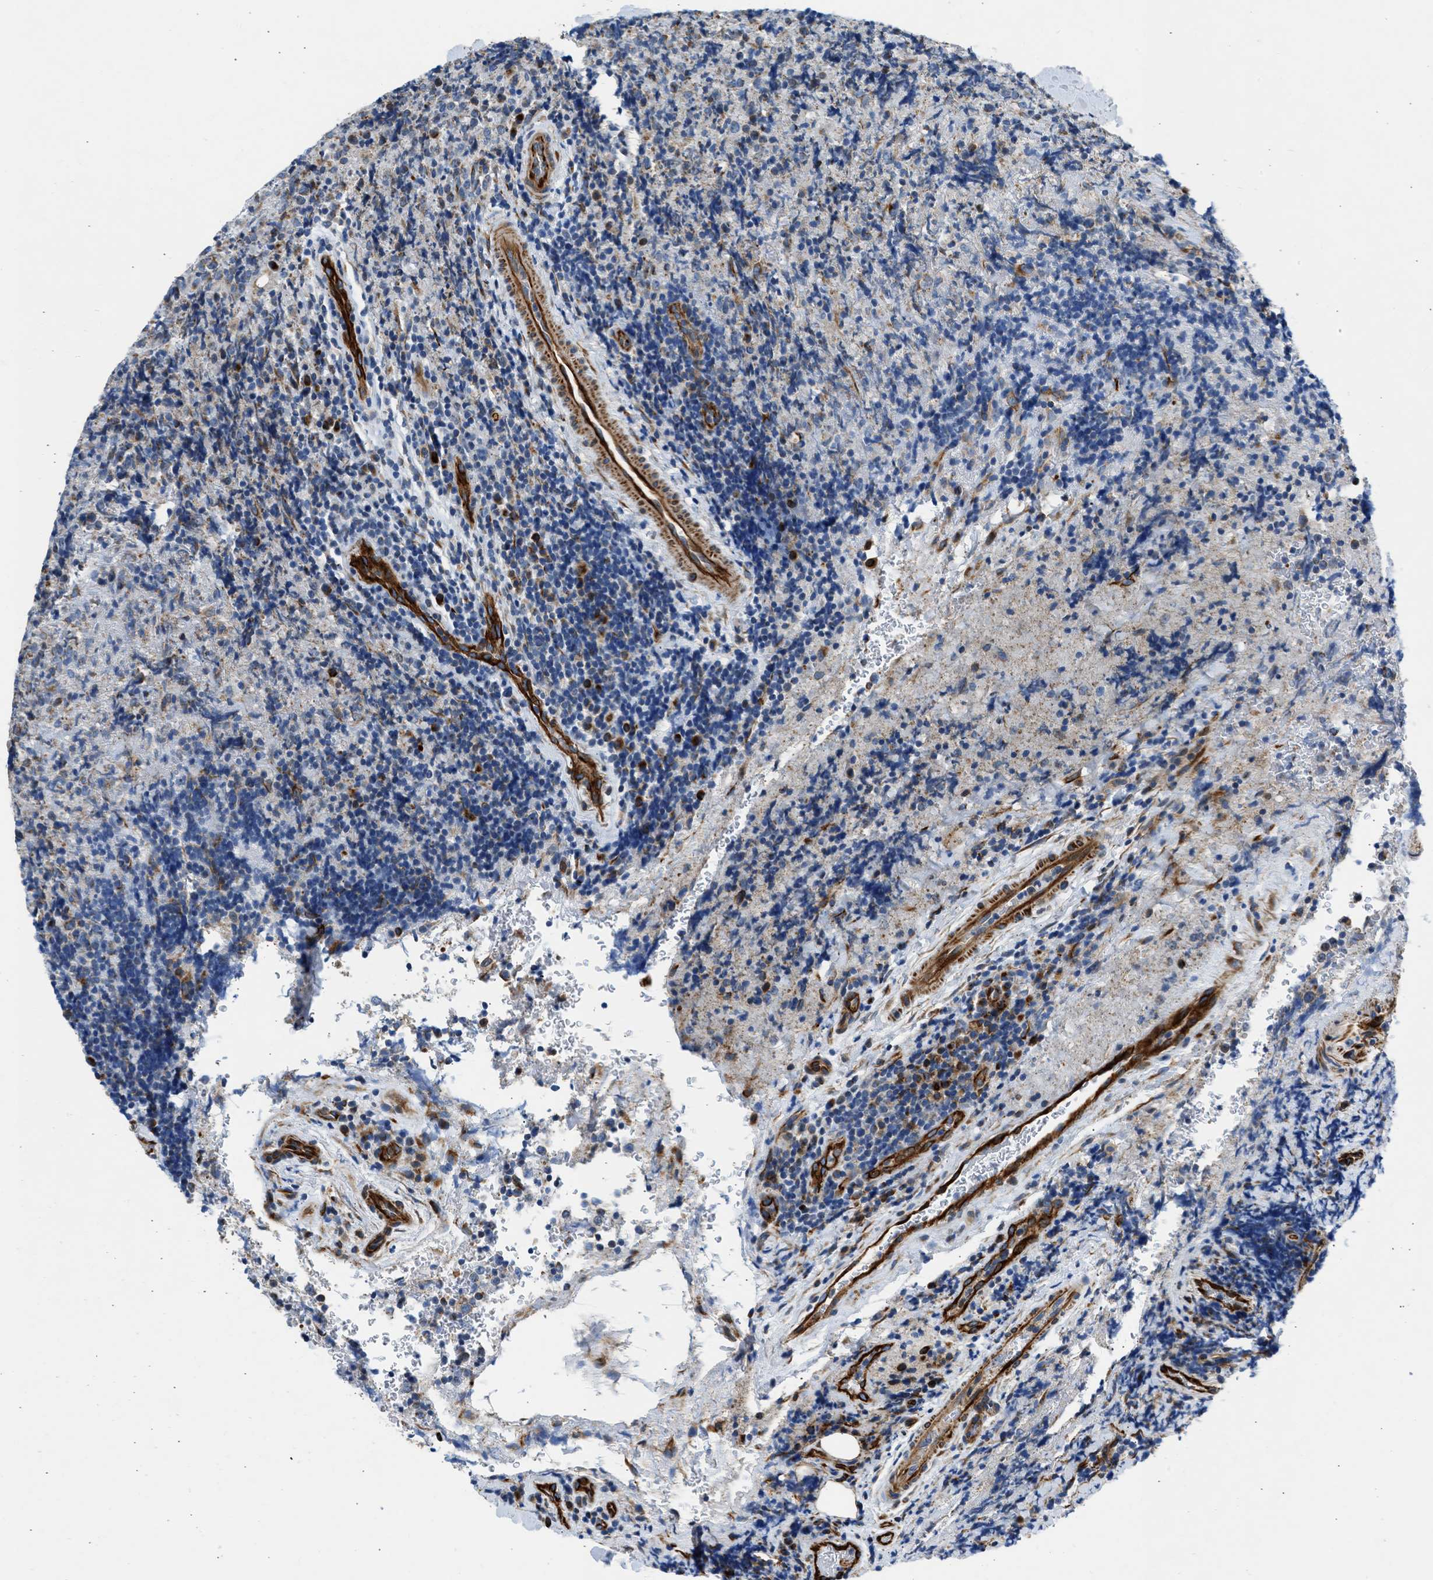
{"staining": {"intensity": "moderate", "quantity": "<25%", "location": "cytoplasmic/membranous"}, "tissue": "lymphoma", "cell_type": "Tumor cells", "image_type": "cancer", "snomed": [{"axis": "morphology", "description": "Malignant lymphoma, non-Hodgkin's type, High grade"}, {"axis": "topography", "description": "Tonsil"}], "caption": "High-grade malignant lymphoma, non-Hodgkin's type stained with a brown dye shows moderate cytoplasmic/membranous positive staining in approximately <25% of tumor cells.", "gene": "ULK4", "patient": {"sex": "female", "age": 36}}